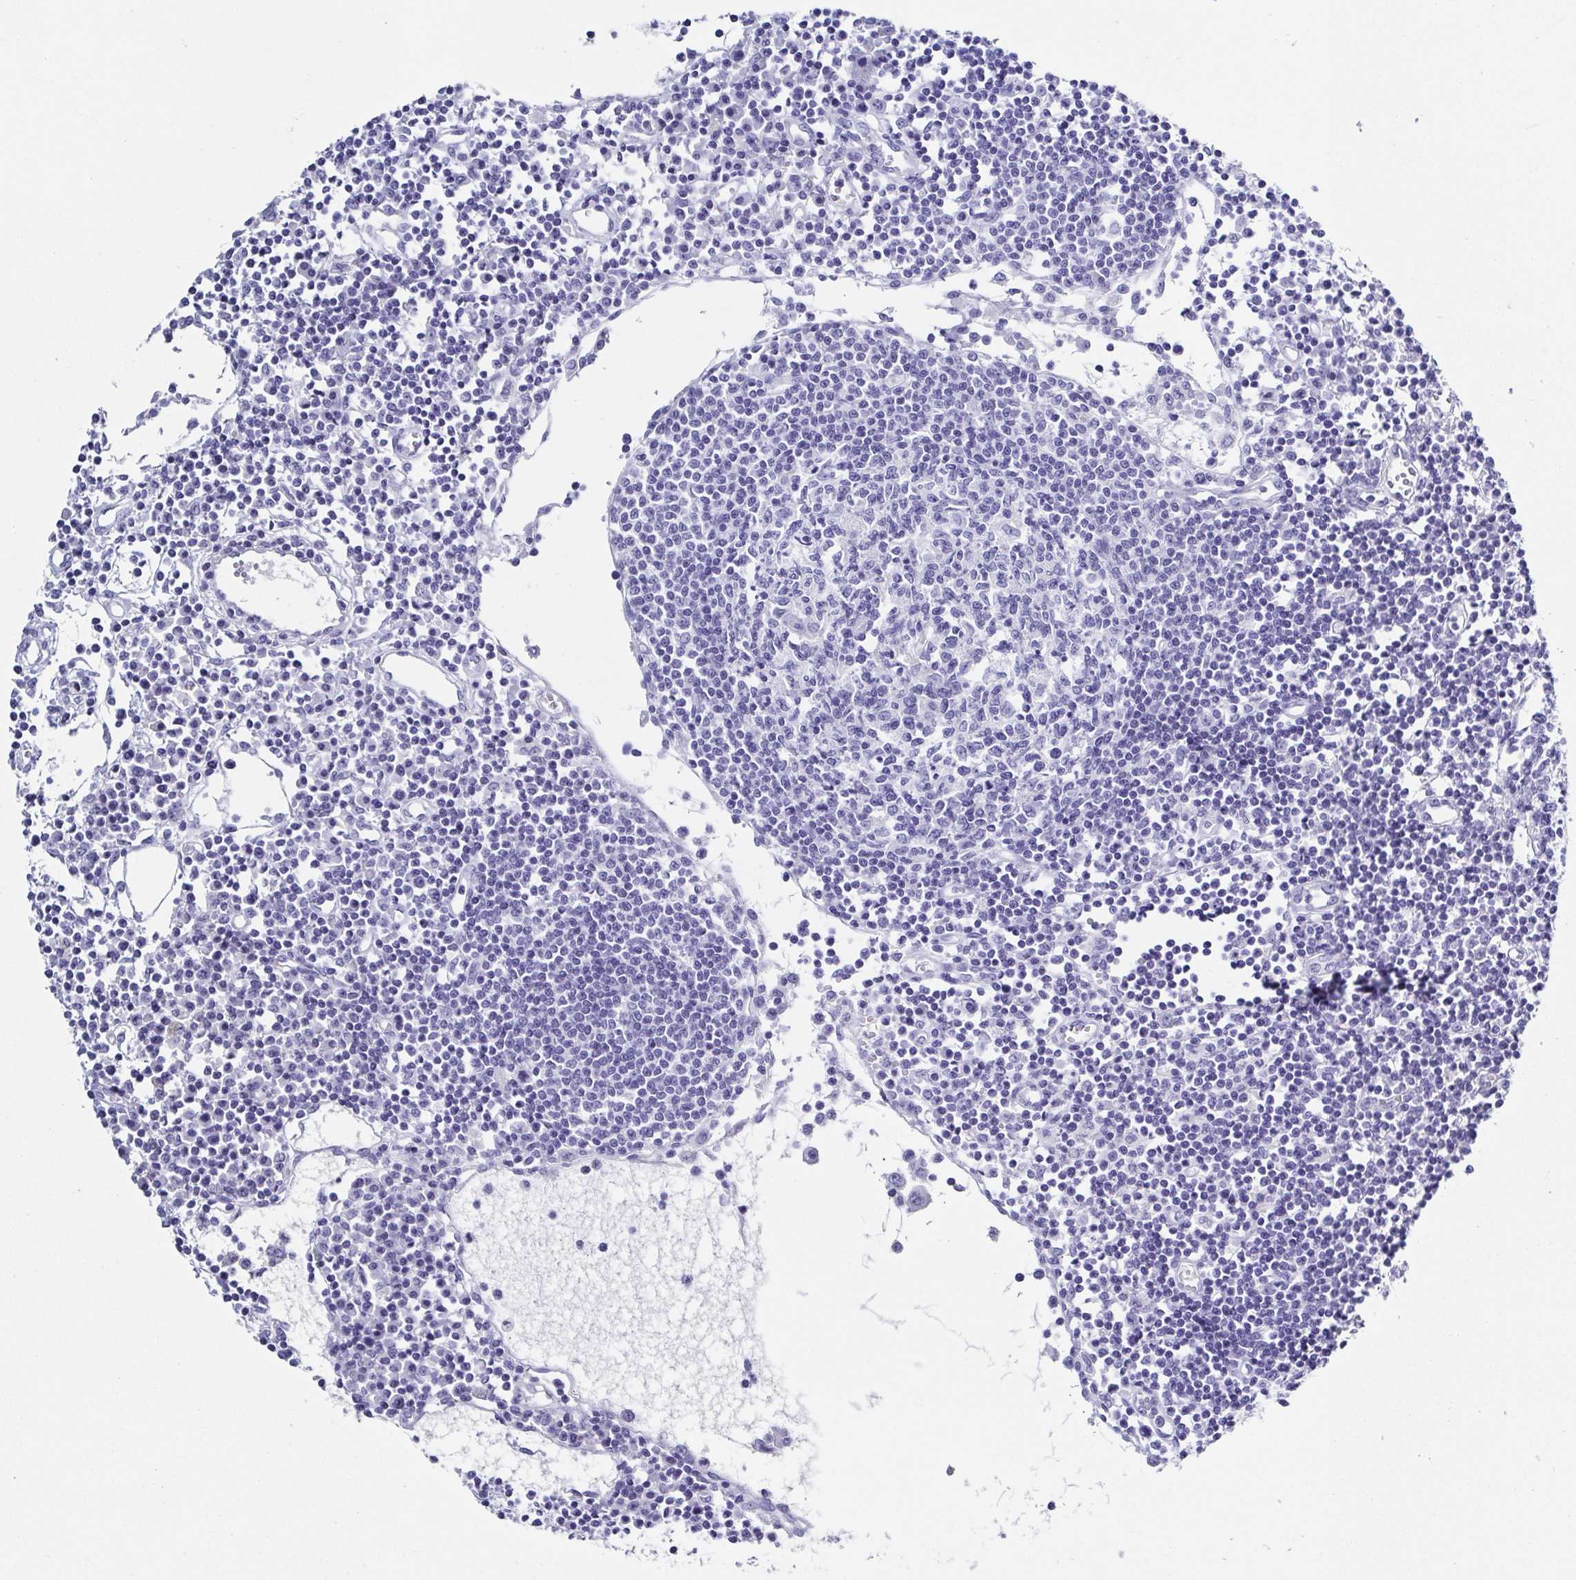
{"staining": {"intensity": "negative", "quantity": "none", "location": "none"}, "tissue": "lymph node", "cell_type": "Germinal center cells", "image_type": "normal", "snomed": [{"axis": "morphology", "description": "Normal tissue, NOS"}, {"axis": "topography", "description": "Lymph node"}], "caption": "Immunohistochemistry of unremarkable lymph node shows no positivity in germinal center cells.", "gene": "TNNT2", "patient": {"sex": "female", "age": 78}}